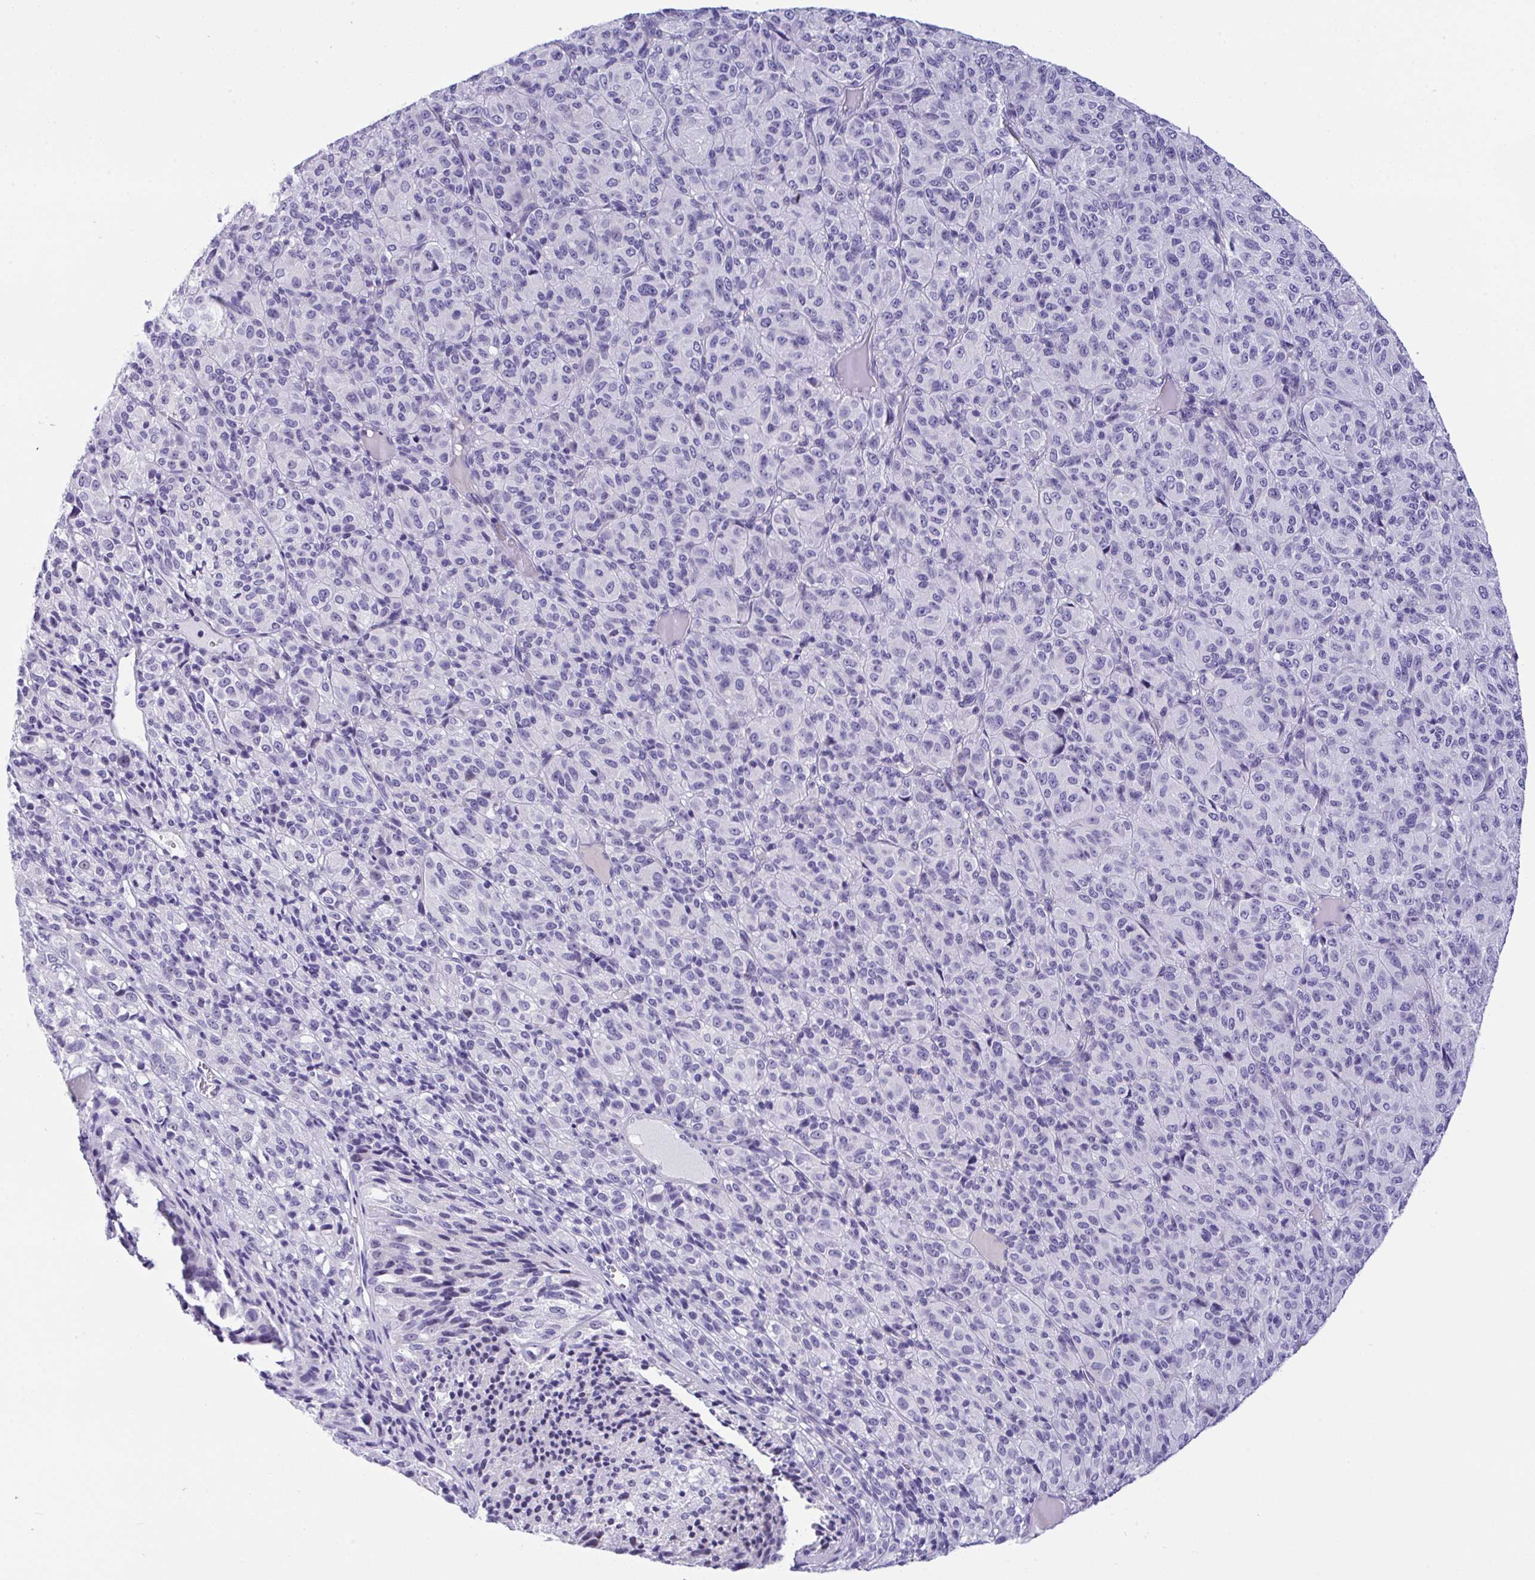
{"staining": {"intensity": "negative", "quantity": "none", "location": "none"}, "tissue": "melanoma", "cell_type": "Tumor cells", "image_type": "cancer", "snomed": [{"axis": "morphology", "description": "Malignant melanoma, Metastatic site"}, {"axis": "topography", "description": "Brain"}], "caption": "The histopathology image exhibits no staining of tumor cells in malignant melanoma (metastatic site). (DAB immunohistochemistry, high magnification).", "gene": "YBX2", "patient": {"sex": "female", "age": 56}}